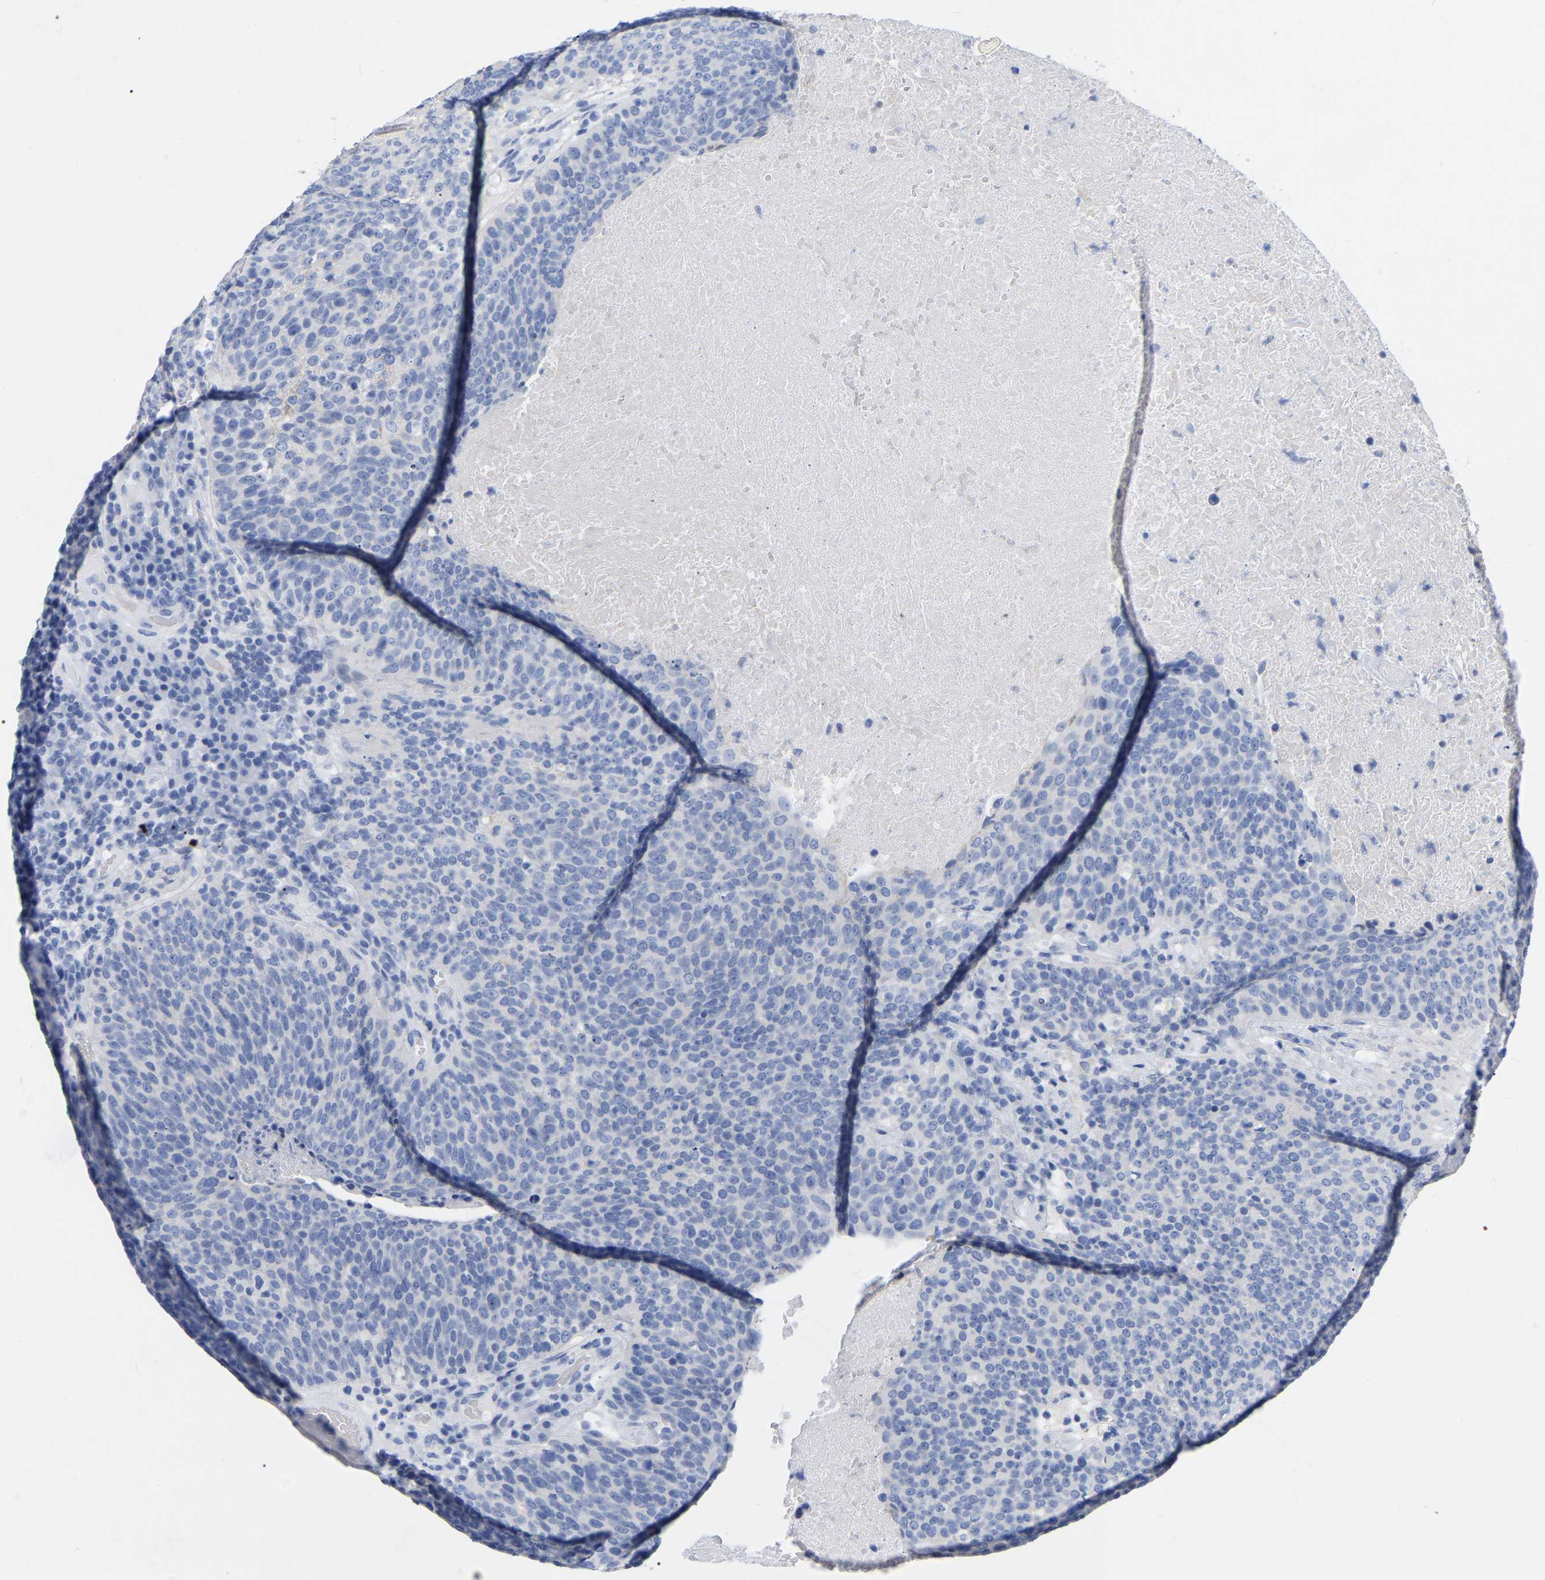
{"staining": {"intensity": "negative", "quantity": "none", "location": "none"}, "tissue": "head and neck cancer", "cell_type": "Tumor cells", "image_type": "cancer", "snomed": [{"axis": "morphology", "description": "Squamous cell carcinoma, NOS"}, {"axis": "morphology", "description": "Squamous cell carcinoma, metastatic, NOS"}, {"axis": "topography", "description": "Lymph node"}, {"axis": "topography", "description": "Head-Neck"}], "caption": "Tumor cells are negative for protein expression in human head and neck squamous cell carcinoma. (Stains: DAB (3,3'-diaminobenzidine) immunohistochemistry with hematoxylin counter stain, Microscopy: brightfield microscopy at high magnification).", "gene": "ZNF629", "patient": {"sex": "male", "age": 62}}